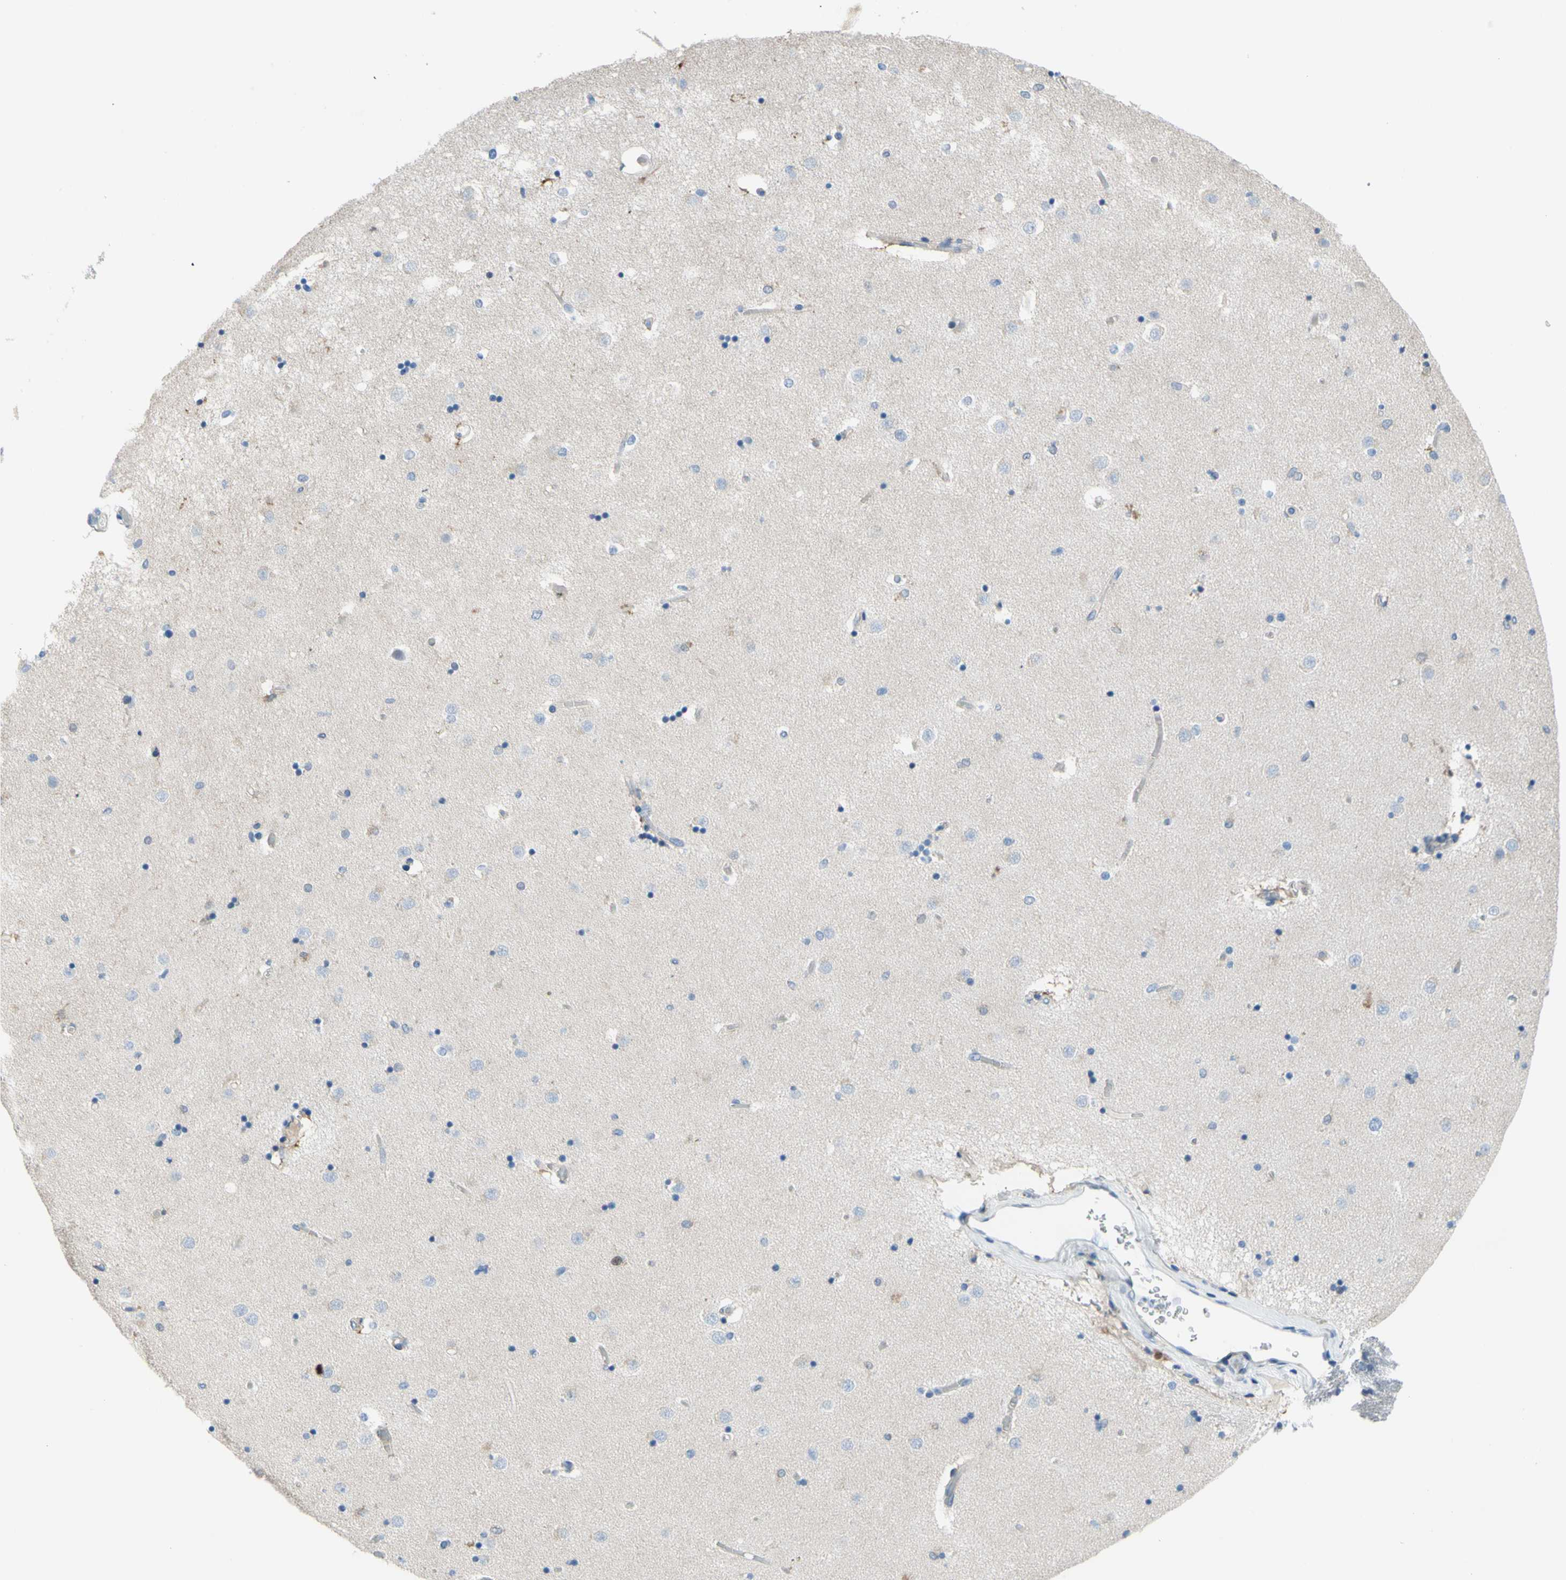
{"staining": {"intensity": "negative", "quantity": "none", "location": "none"}, "tissue": "caudate", "cell_type": "Glial cells", "image_type": "normal", "snomed": [{"axis": "morphology", "description": "Normal tissue, NOS"}, {"axis": "topography", "description": "Lateral ventricle wall"}], "caption": "Immunohistochemical staining of normal caudate shows no significant staining in glial cells.", "gene": "MUC1", "patient": {"sex": "female", "age": 54}}